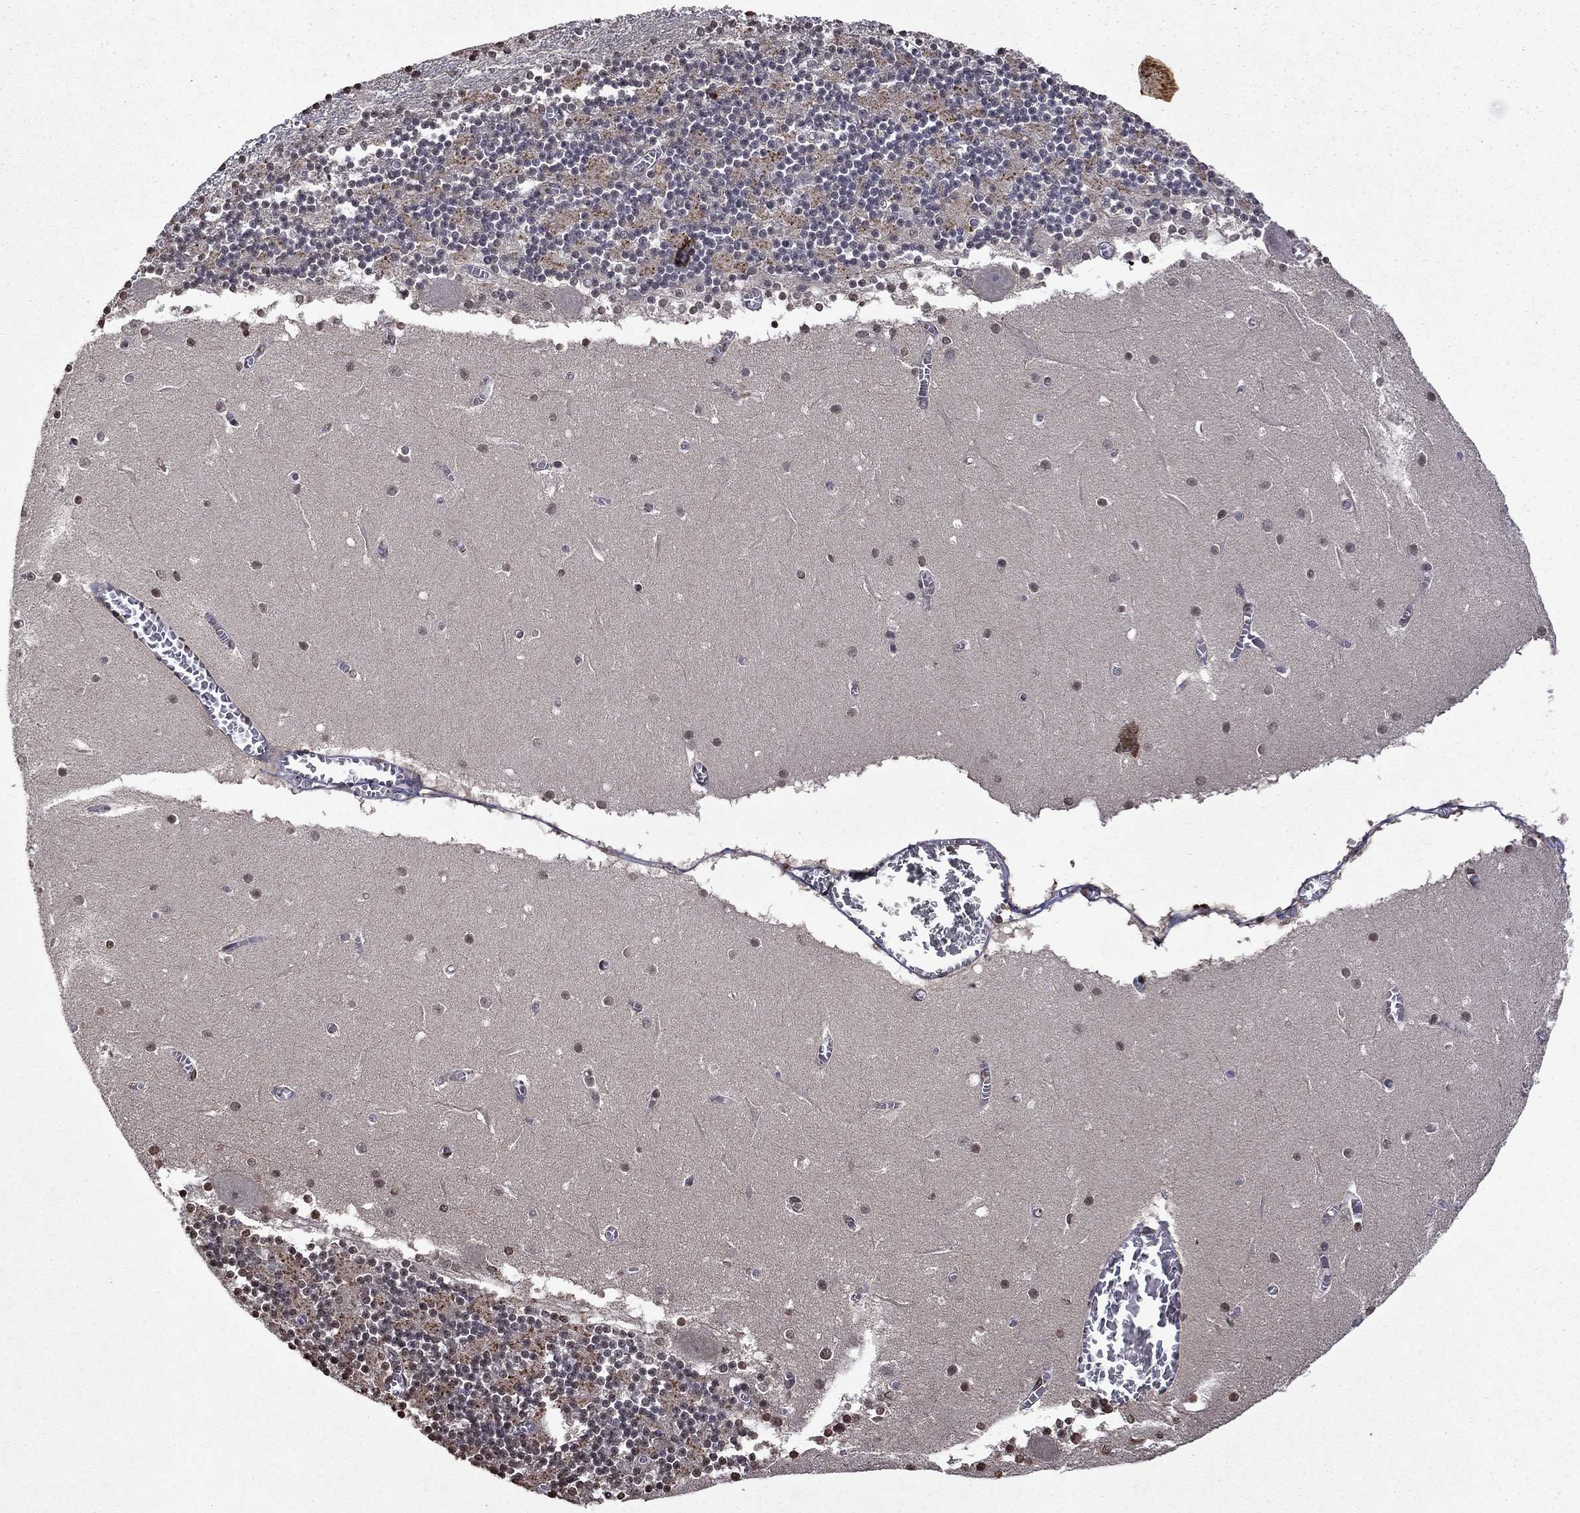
{"staining": {"intensity": "negative", "quantity": "none", "location": "none"}, "tissue": "cerebellum", "cell_type": "Cells in granular layer", "image_type": "normal", "snomed": [{"axis": "morphology", "description": "Normal tissue, NOS"}, {"axis": "topography", "description": "Cerebellum"}], "caption": "There is no significant staining in cells in granular layer of cerebellum. (DAB IHC, high magnification).", "gene": "NLGN1", "patient": {"sex": "female", "age": 28}}